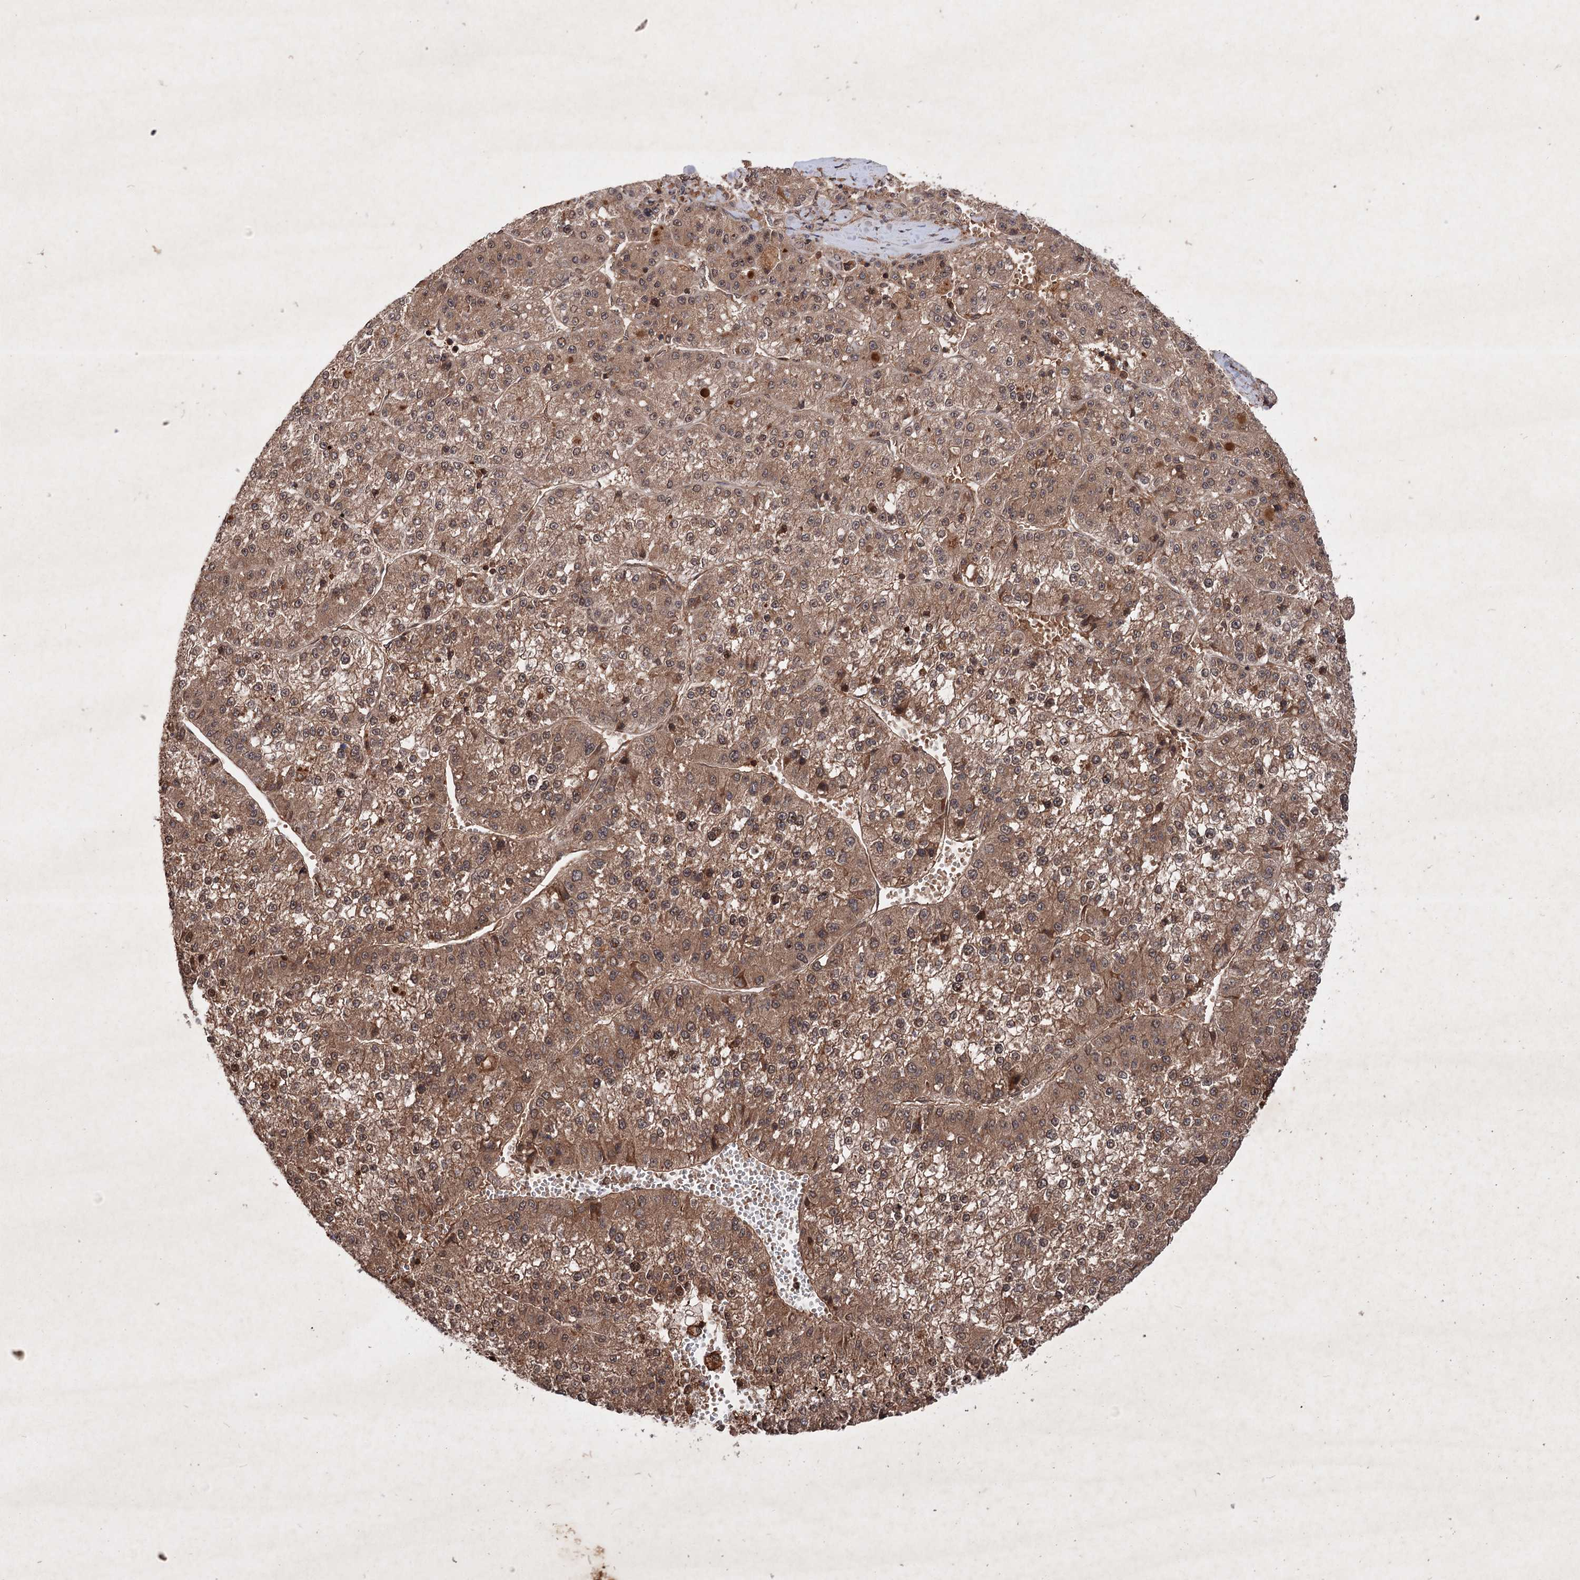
{"staining": {"intensity": "moderate", "quantity": ">75%", "location": "cytoplasmic/membranous,nuclear"}, "tissue": "liver cancer", "cell_type": "Tumor cells", "image_type": "cancer", "snomed": [{"axis": "morphology", "description": "Carcinoma, Hepatocellular, NOS"}, {"axis": "topography", "description": "Liver"}], "caption": "Liver hepatocellular carcinoma stained with a brown dye shows moderate cytoplasmic/membranous and nuclear positive staining in approximately >75% of tumor cells.", "gene": "ADK", "patient": {"sex": "female", "age": 73}}